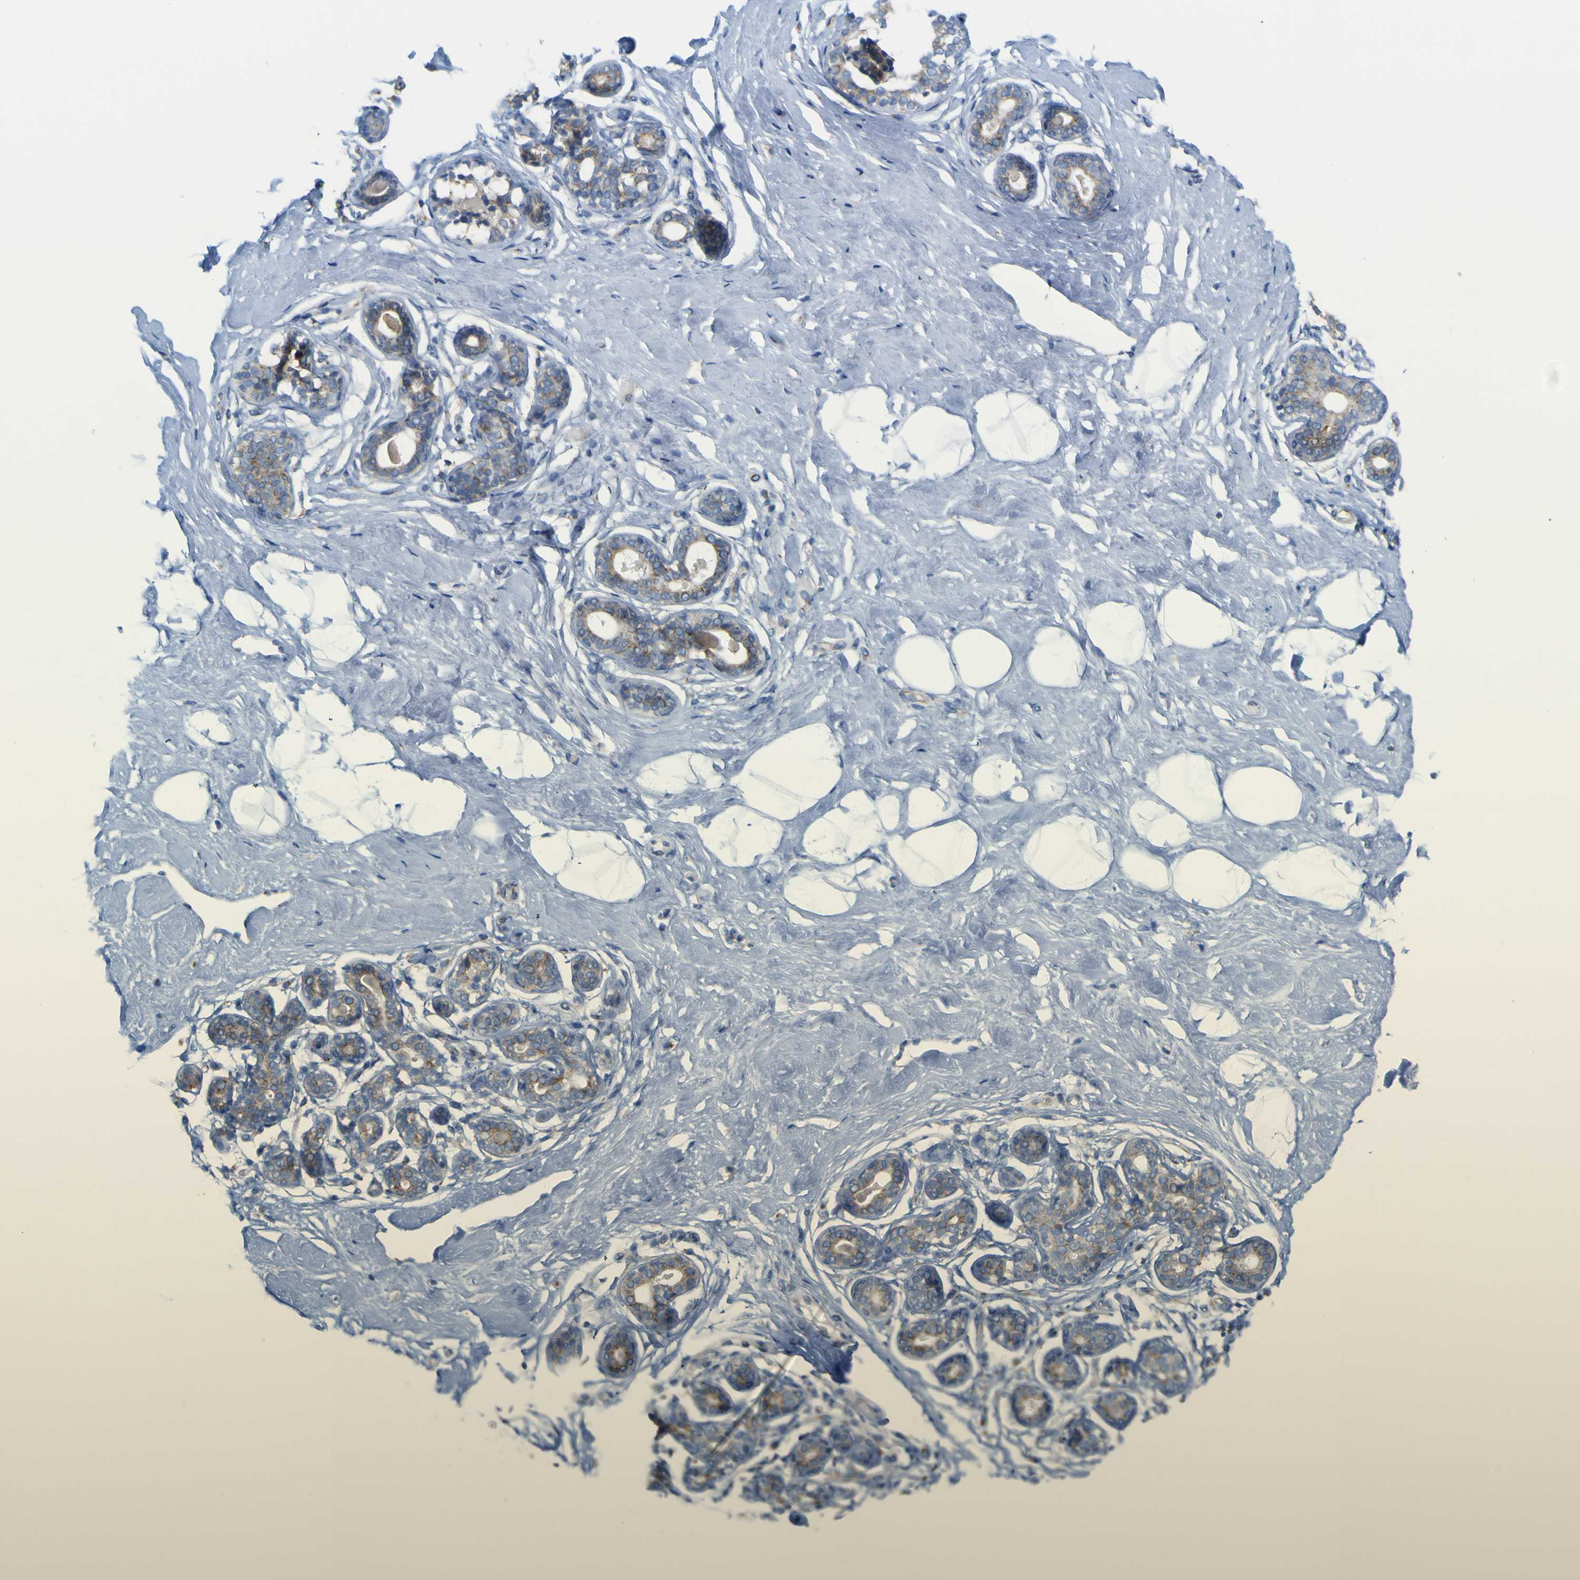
{"staining": {"intensity": "negative", "quantity": "none", "location": "none"}, "tissue": "breast", "cell_type": "Adipocytes", "image_type": "normal", "snomed": [{"axis": "morphology", "description": "Normal tissue, NOS"}, {"axis": "topography", "description": "Breast"}], "caption": "This is an IHC photomicrograph of benign breast. There is no positivity in adipocytes.", "gene": "IGF2R", "patient": {"sex": "female", "age": 23}}